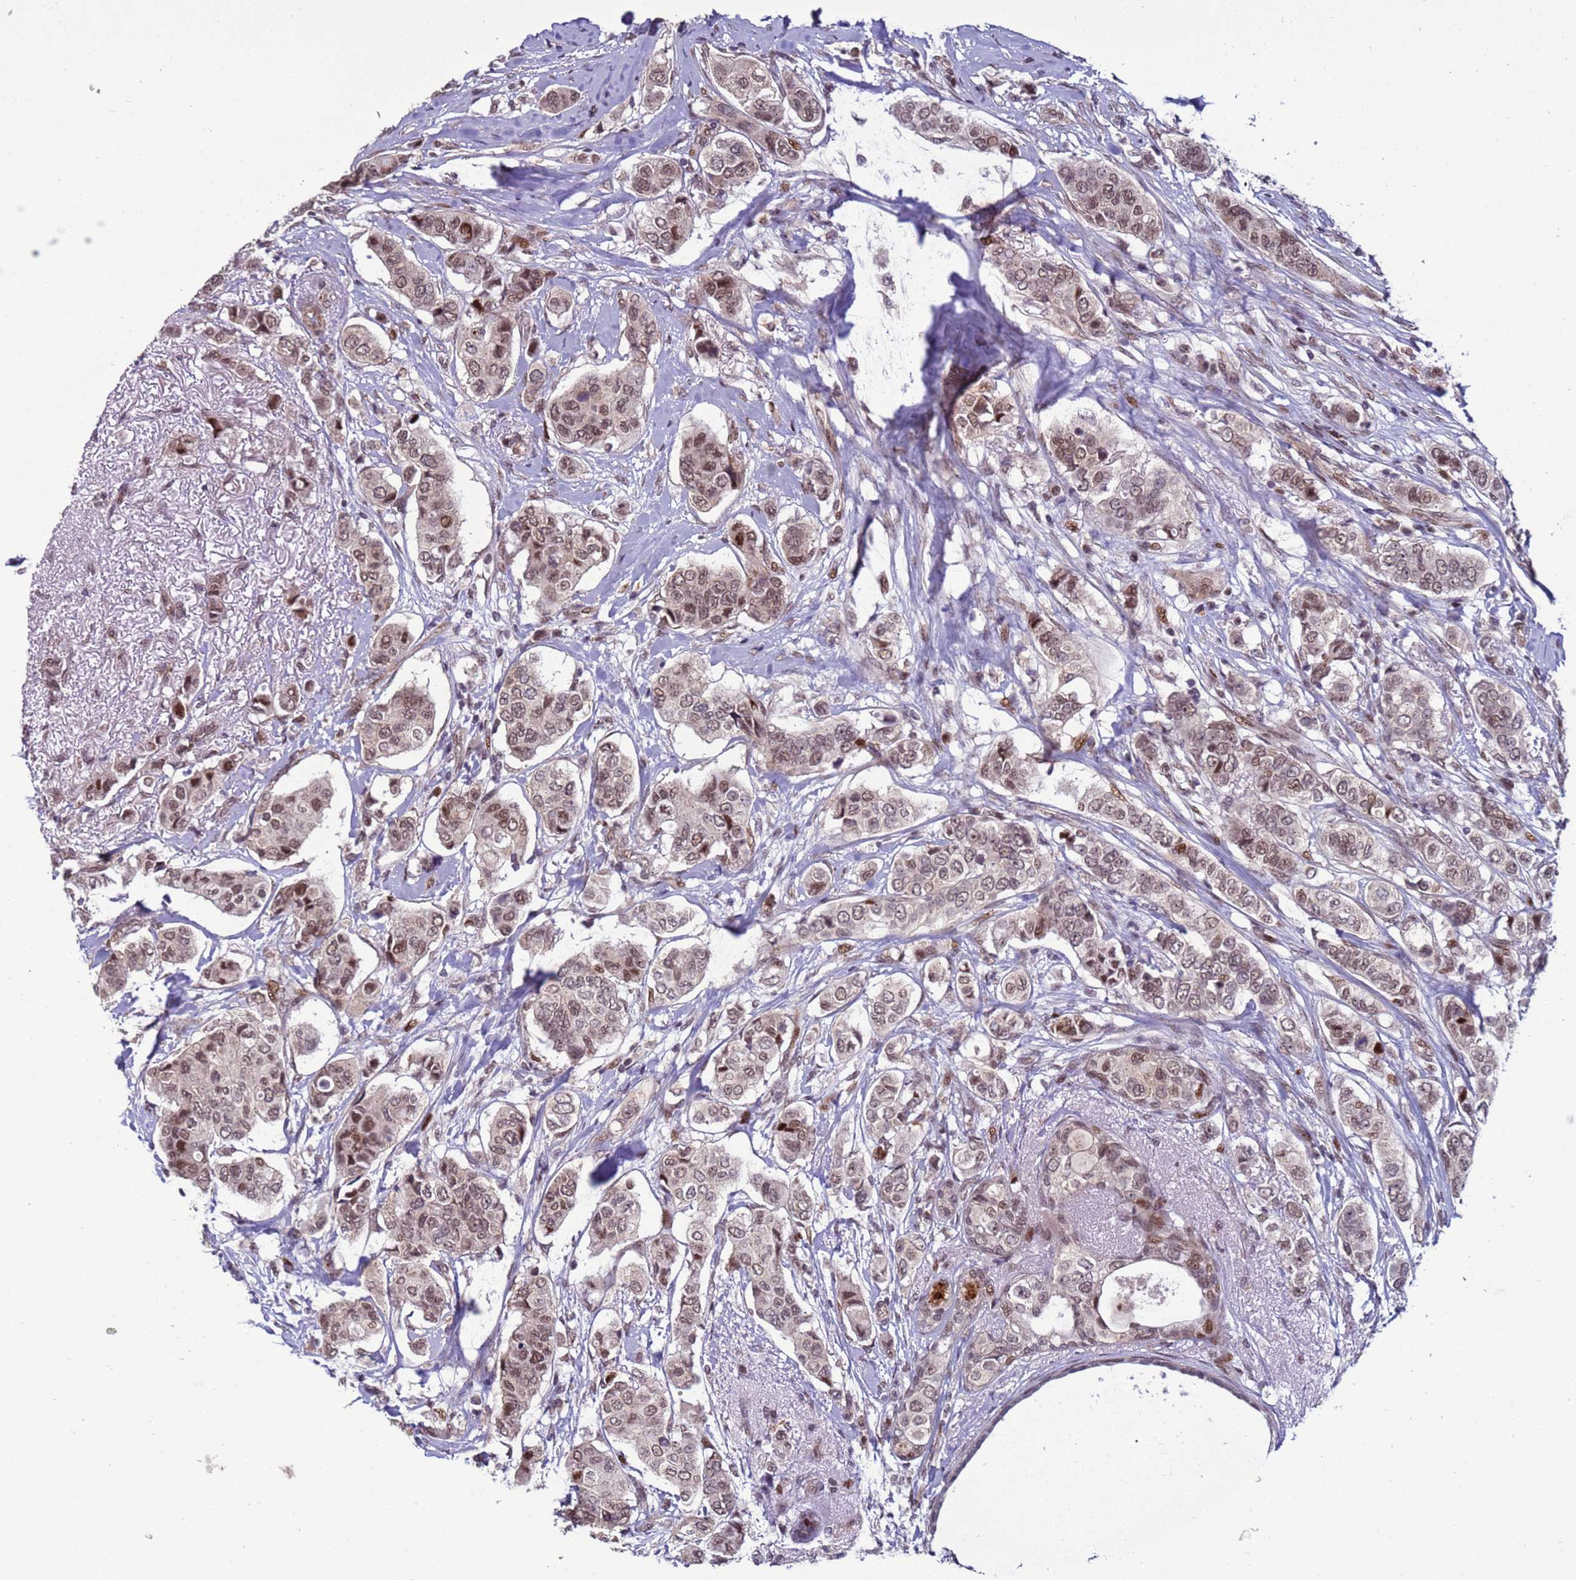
{"staining": {"intensity": "moderate", "quantity": ">75%", "location": "nuclear"}, "tissue": "breast cancer", "cell_type": "Tumor cells", "image_type": "cancer", "snomed": [{"axis": "morphology", "description": "Lobular carcinoma"}, {"axis": "topography", "description": "Breast"}], "caption": "Protein staining reveals moderate nuclear staining in approximately >75% of tumor cells in breast cancer.", "gene": "SHC3", "patient": {"sex": "female", "age": 51}}